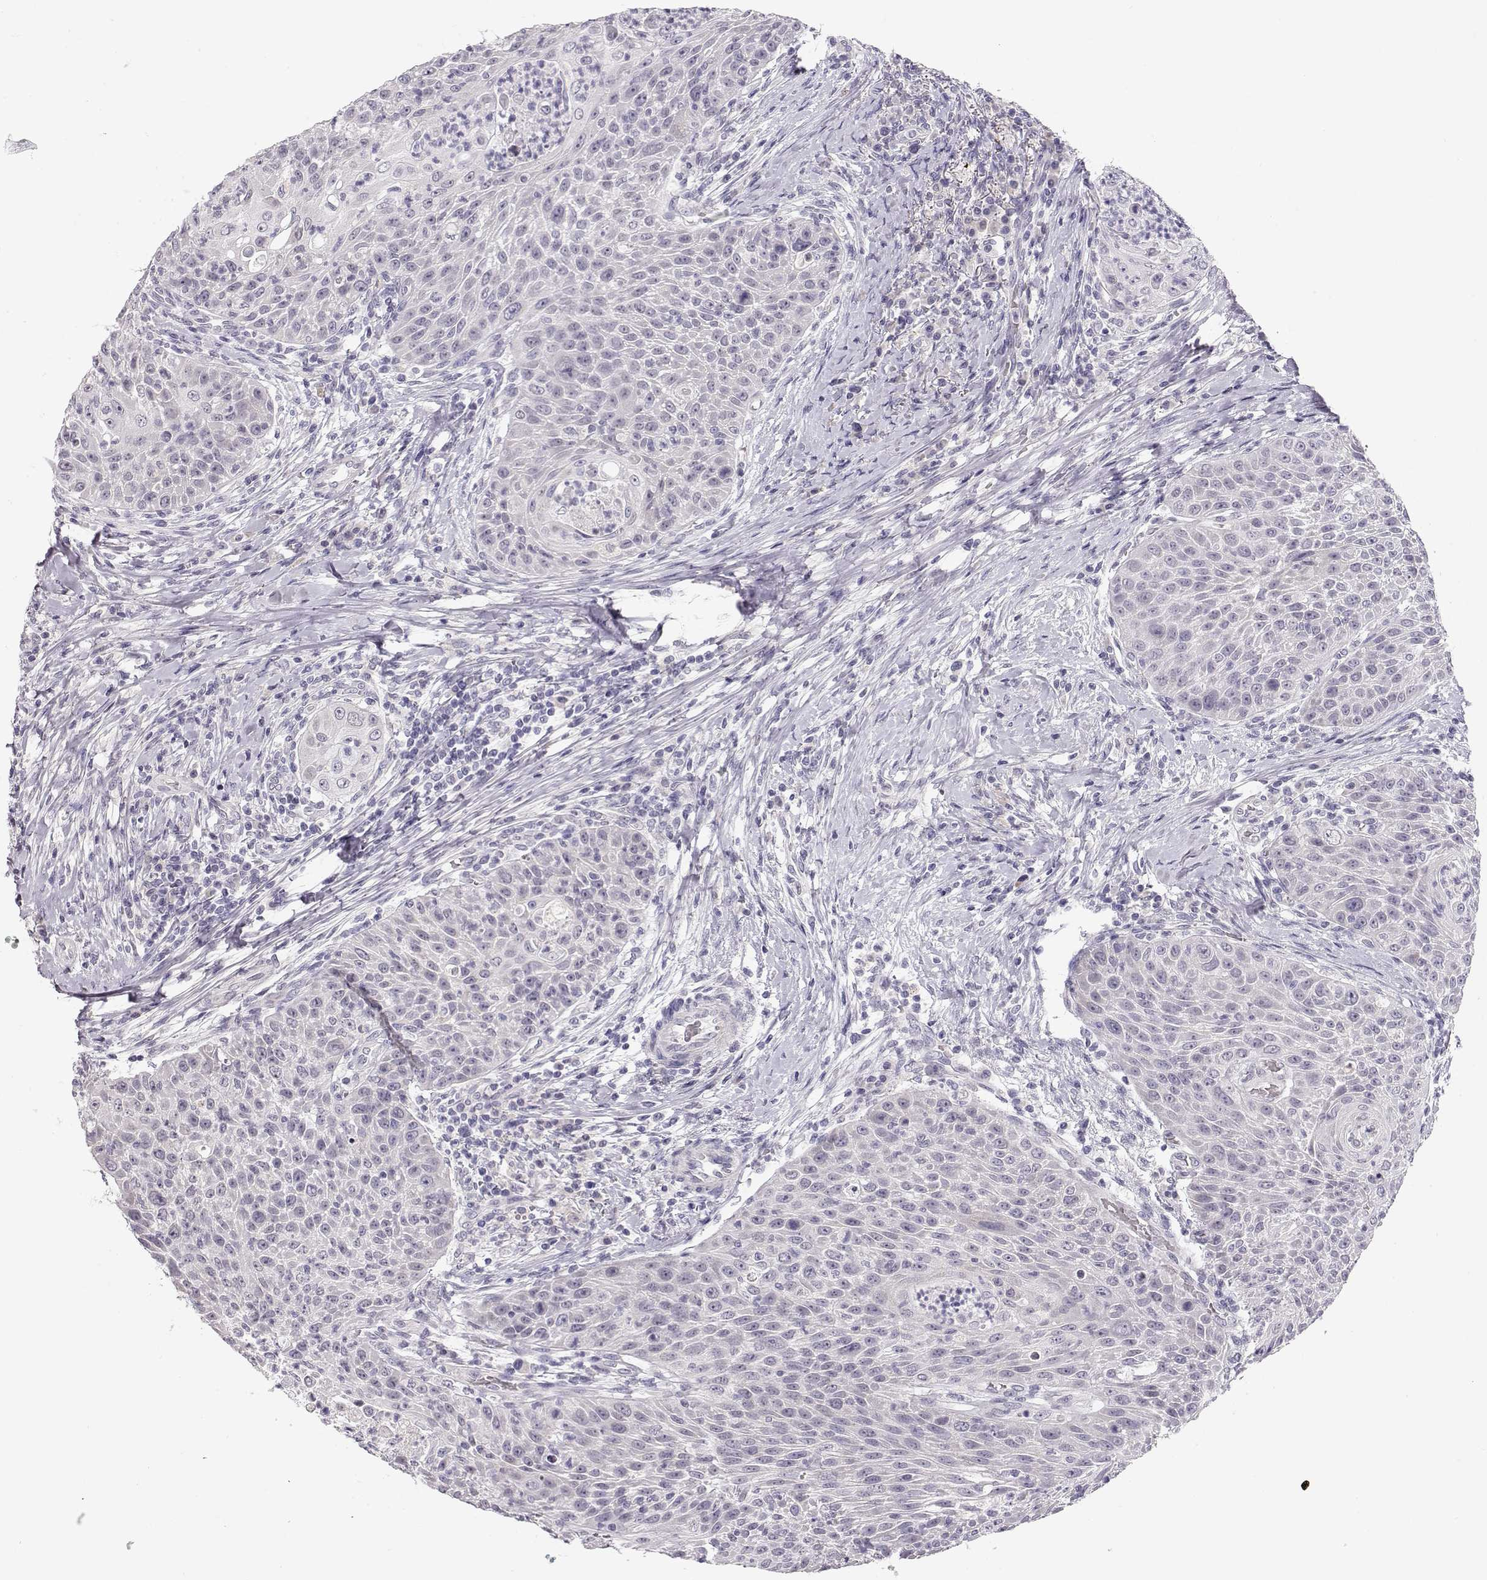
{"staining": {"intensity": "negative", "quantity": "none", "location": "none"}, "tissue": "head and neck cancer", "cell_type": "Tumor cells", "image_type": "cancer", "snomed": [{"axis": "morphology", "description": "Squamous cell carcinoma, NOS"}, {"axis": "topography", "description": "Head-Neck"}], "caption": "A micrograph of head and neck cancer stained for a protein exhibits no brown staining in tumor cells. (IHC, brightfield microscopy, high magnification).", "gene": "TTC26", "patient": {"sex": "male", "age": 69}}